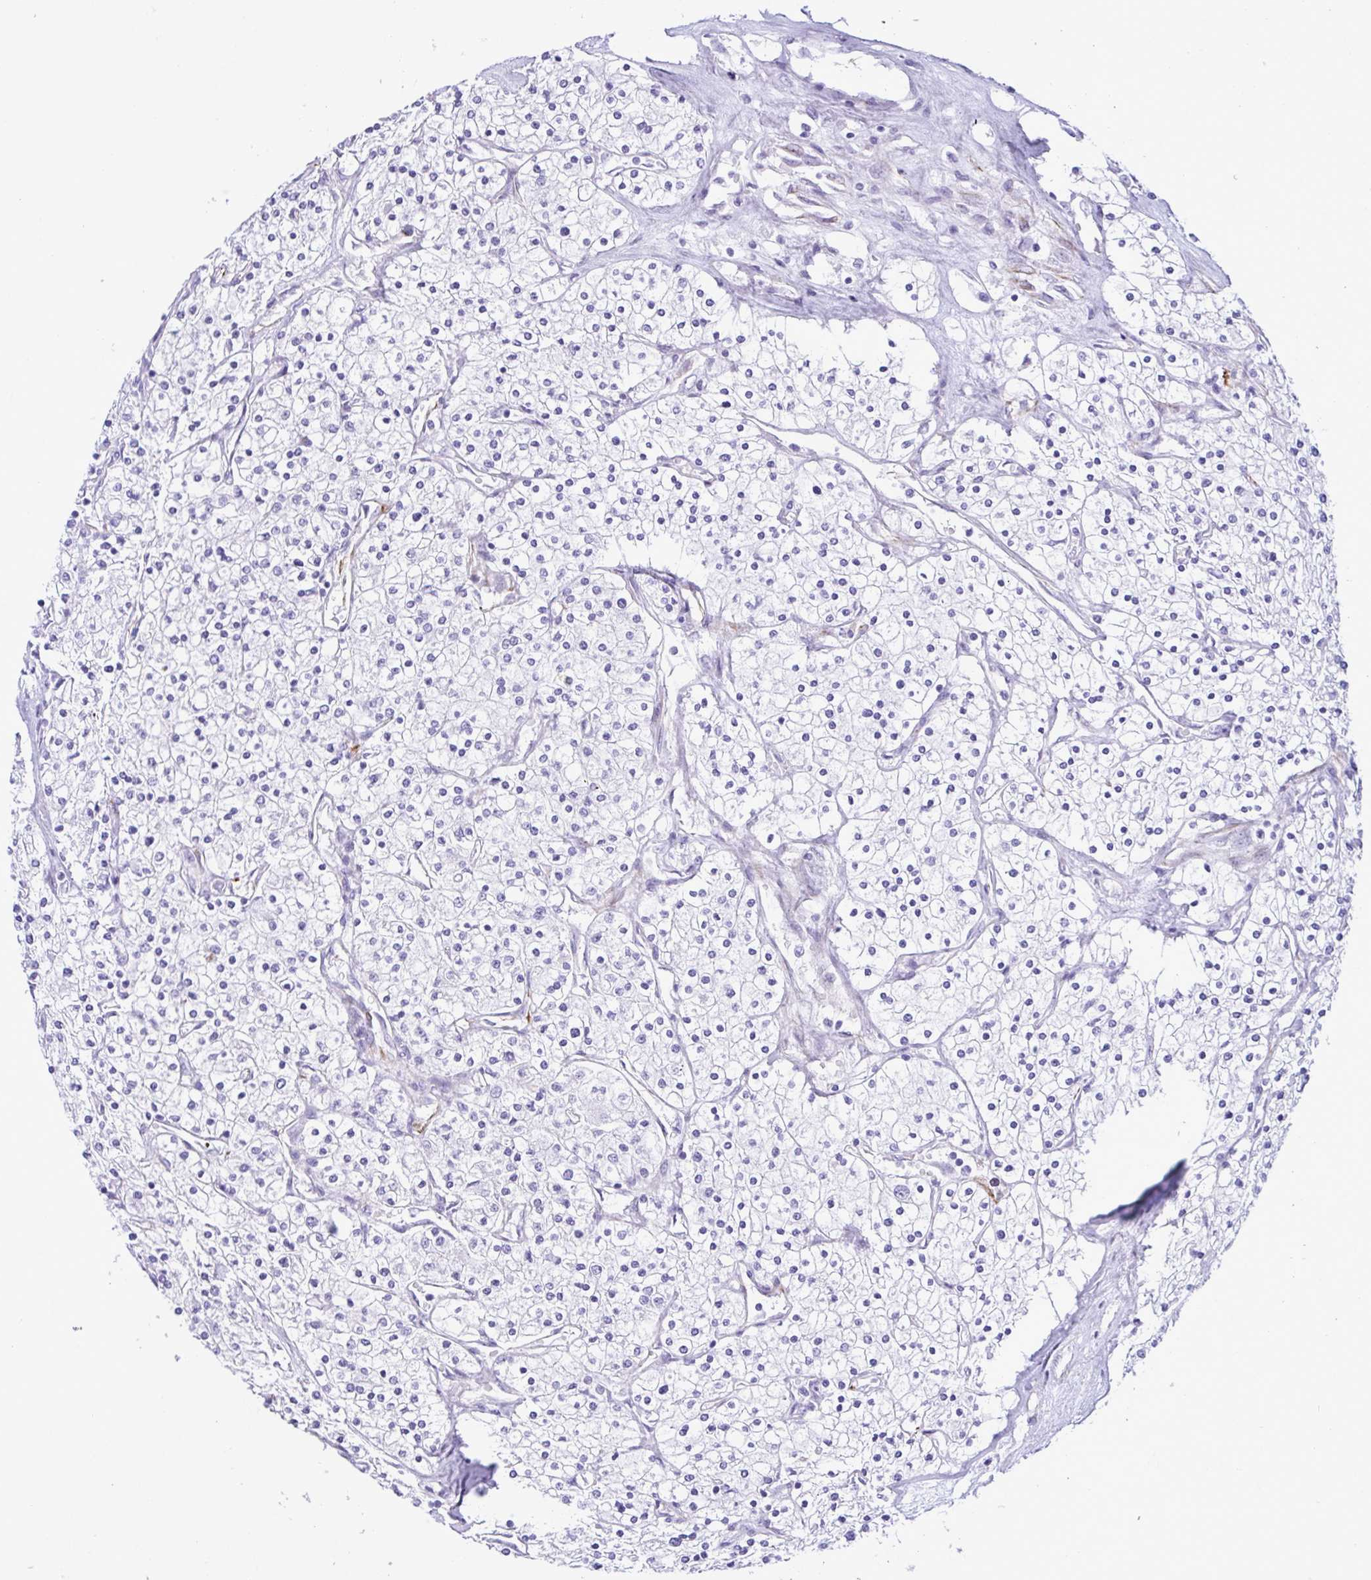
{"staining": {"intensity": "negative", "quantity": "none", "location": "none"}, "tissue": "renal cancer", "cell_type": "Tumor cells", "image_type": "cancer", "snomed": [{"axis": "morphology", "description": "Adenocarcinoma, NOS"}, {"axis": "topography", "description": "Kidney"}], "caption": "Immunohistochemistry of human renal cancer (adenocarcinoma) displays no staining in tumor cells. (DAB IHC visualized using brightfield microscopy, high magnification).", "gene": "SMAD5", "patient": {"sex": "male", "age": 80}}